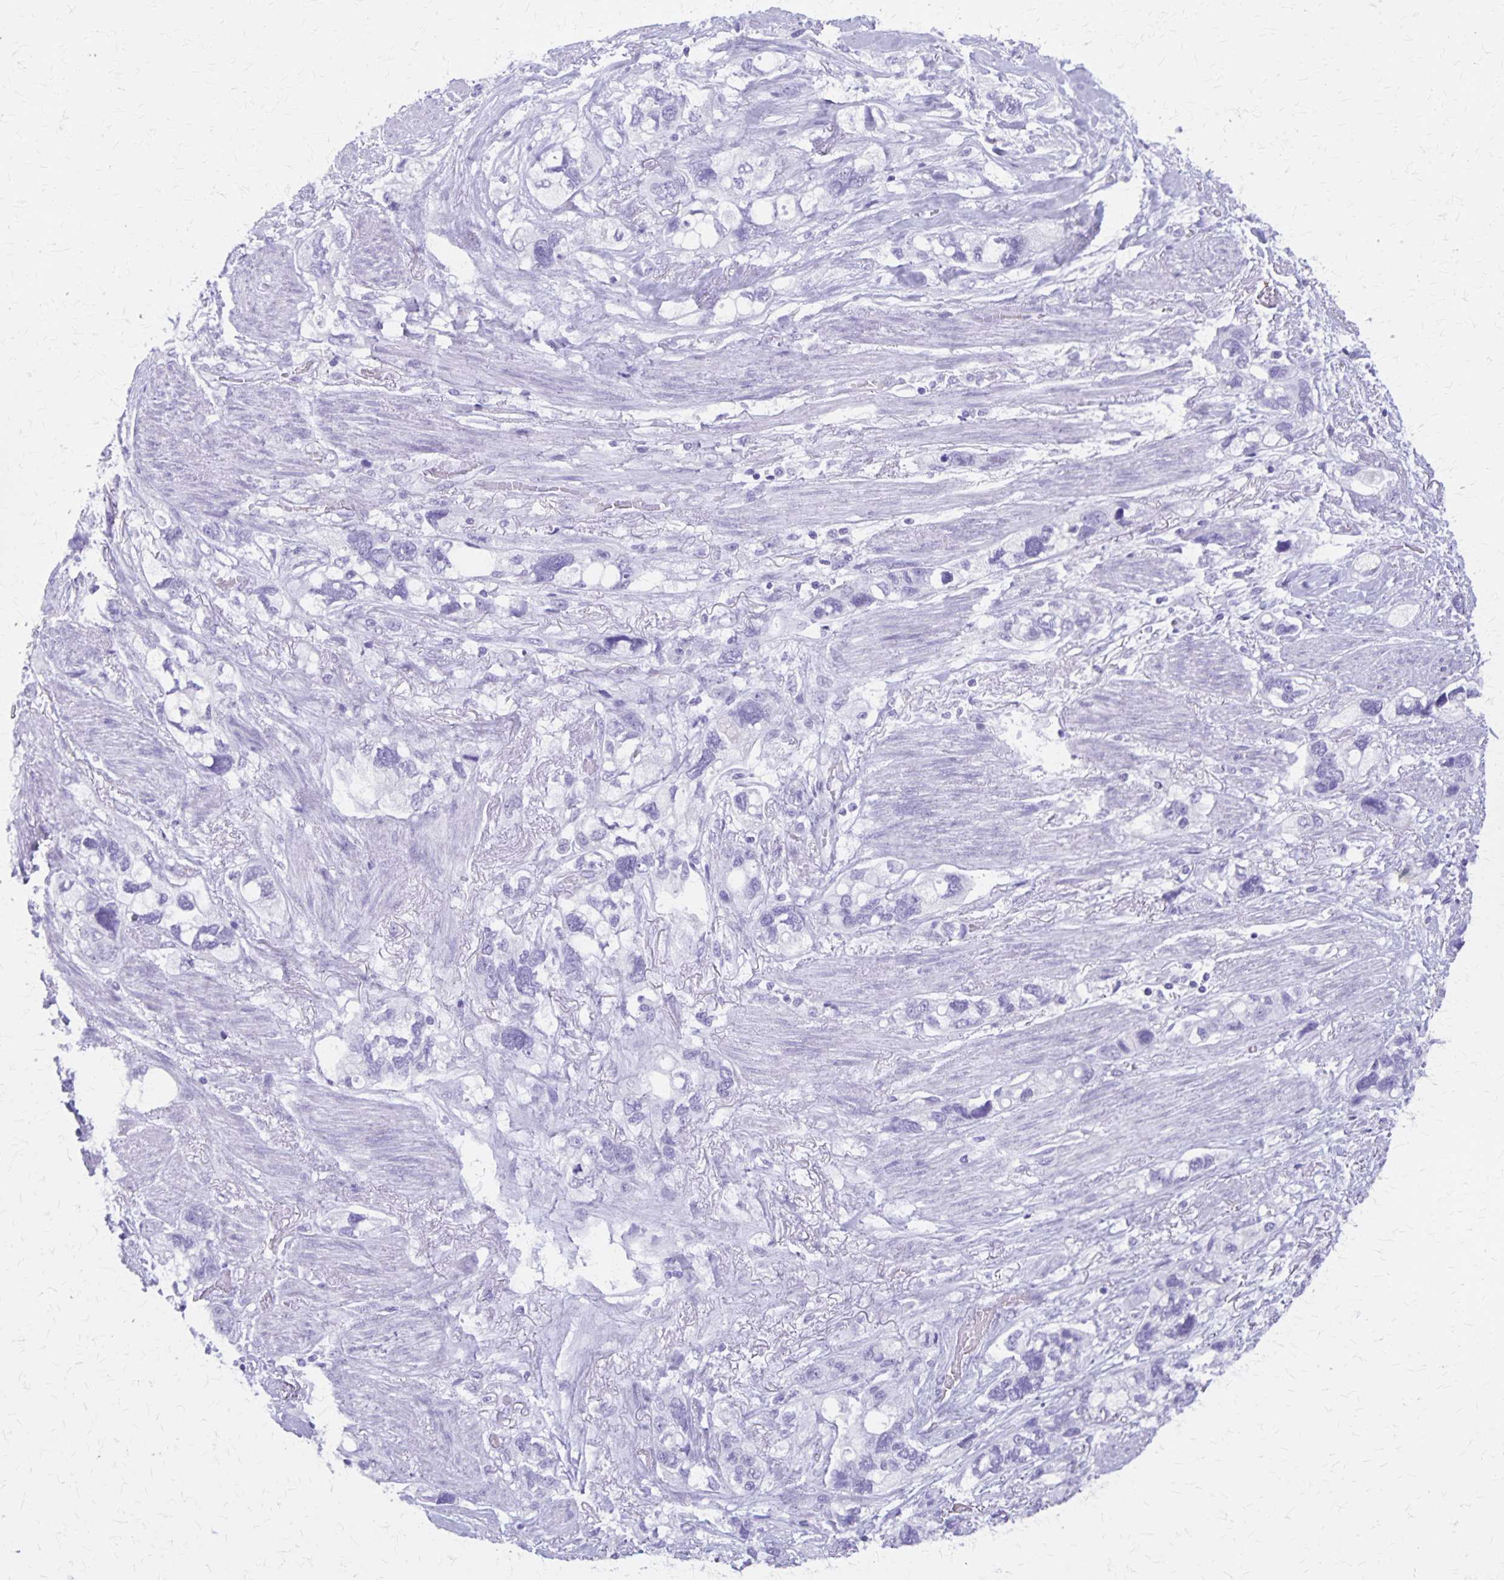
{"staining": {"intensity": "negative", "quantity": "none", "location": "none"}, "tissue": "stomach cancer", "cell_type": "Tumor cells", "image_type": "cancer", "snomed": [{"axis": "morphology", "description": "Adenocarcinoma, NOS"}, {"axis": "topography", "description": "Stomach, upper"}], "caption": "A high-resolution micrograph shows immunohistochemistry staining of stomach cancer, which displays no significant expression in tumor cells.", "gene": "DEFA5", "patient": {"sex": "female", "age": 81}}